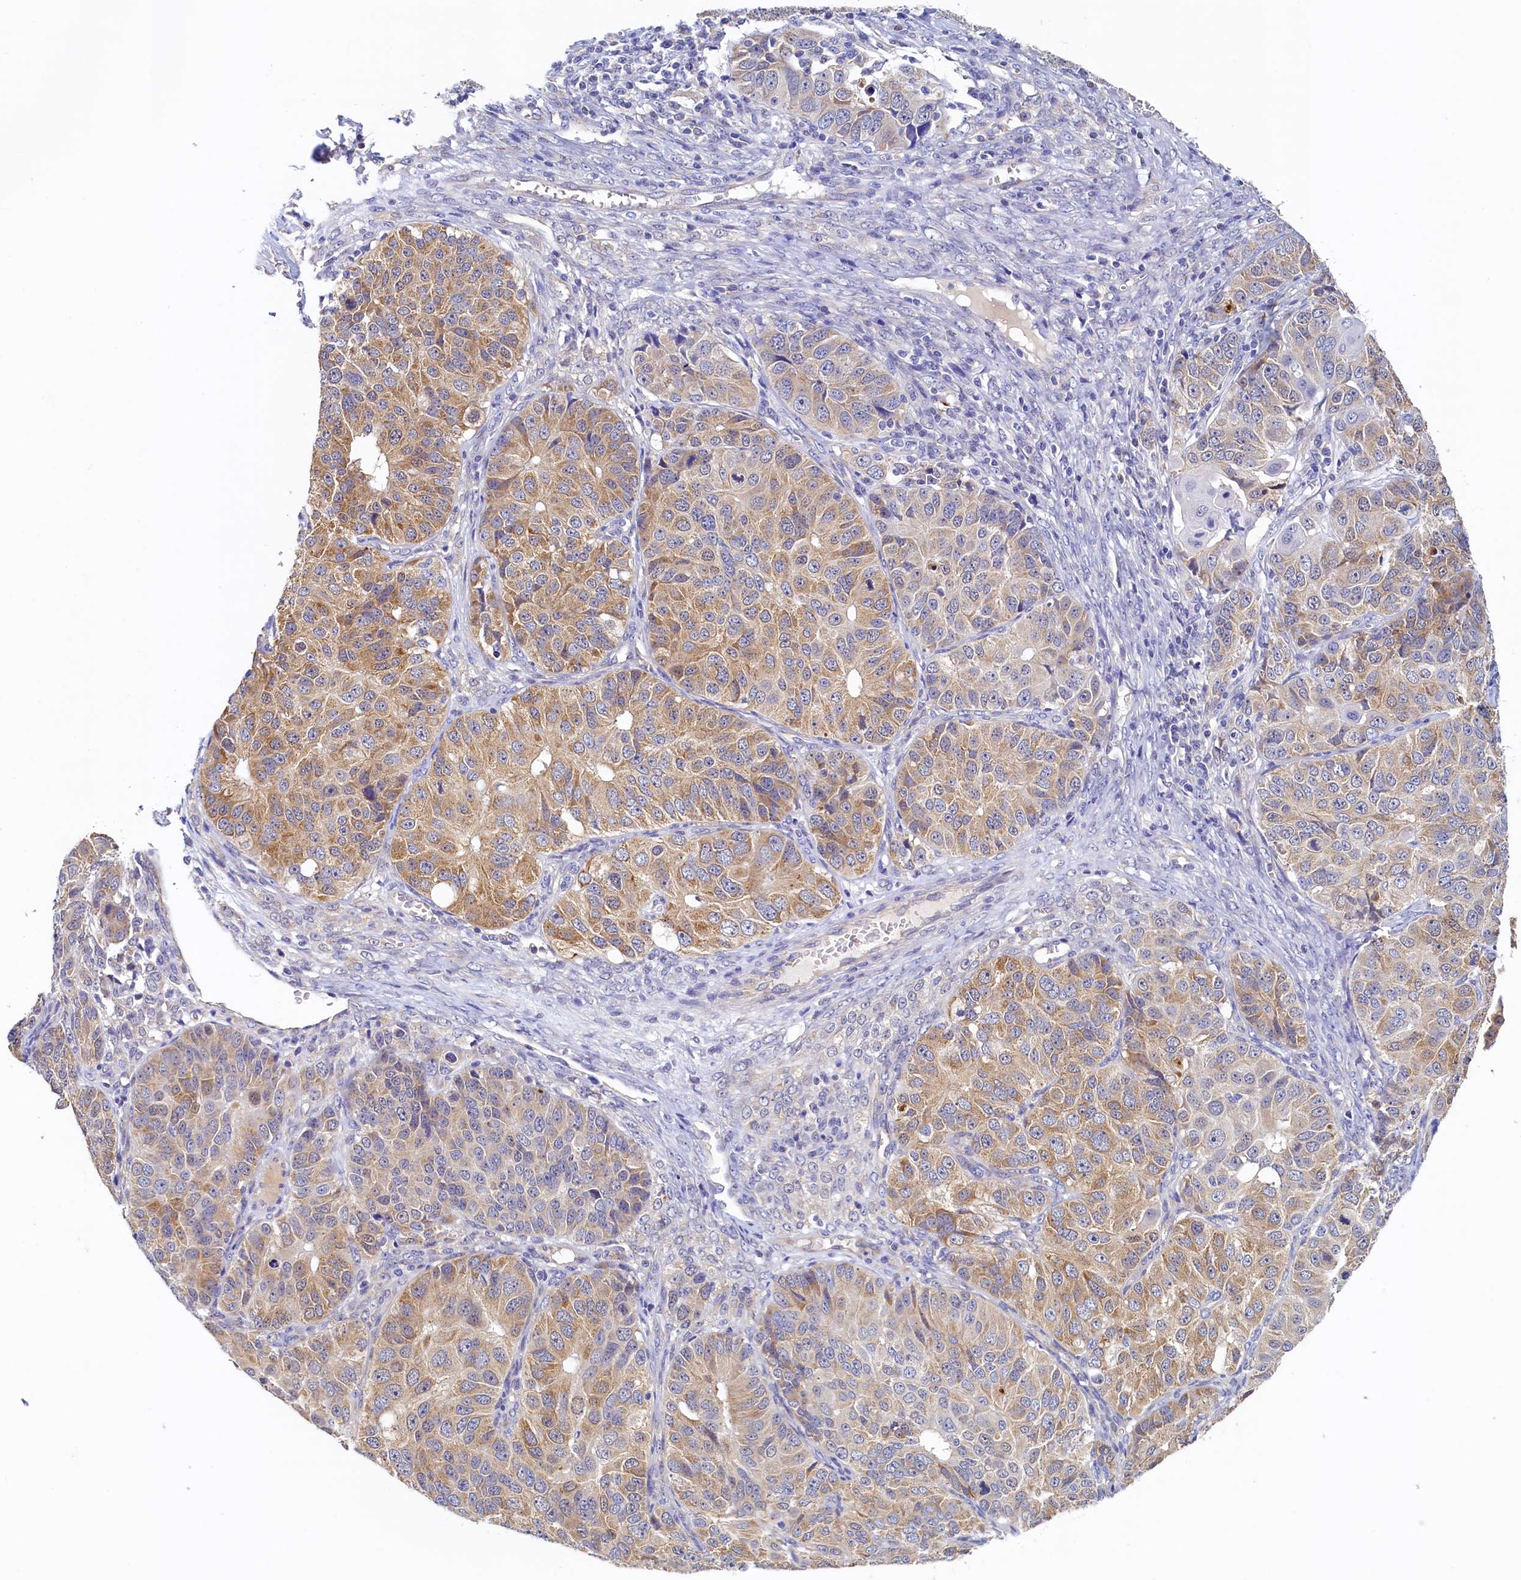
{"staining": {"intensity": "moderate", "quantity": ">75%", "location": "cytoplasmic/membranous"}, "tissue": "ovarian cancer", "cell_type": "Tumor cells", "image_type": "cancer", "snomed": [{"axis": "morphology", "description": "Carcinoma, endometroid"}, {"axis": "topography", "description": "Ovary"}], "caption": "Human ovarian endometroid carcinoma stained with a protein marker shows moderate staining in tumor cells.", "gene": "DTD1", "patient": {"sex": "female", "age": 51}}